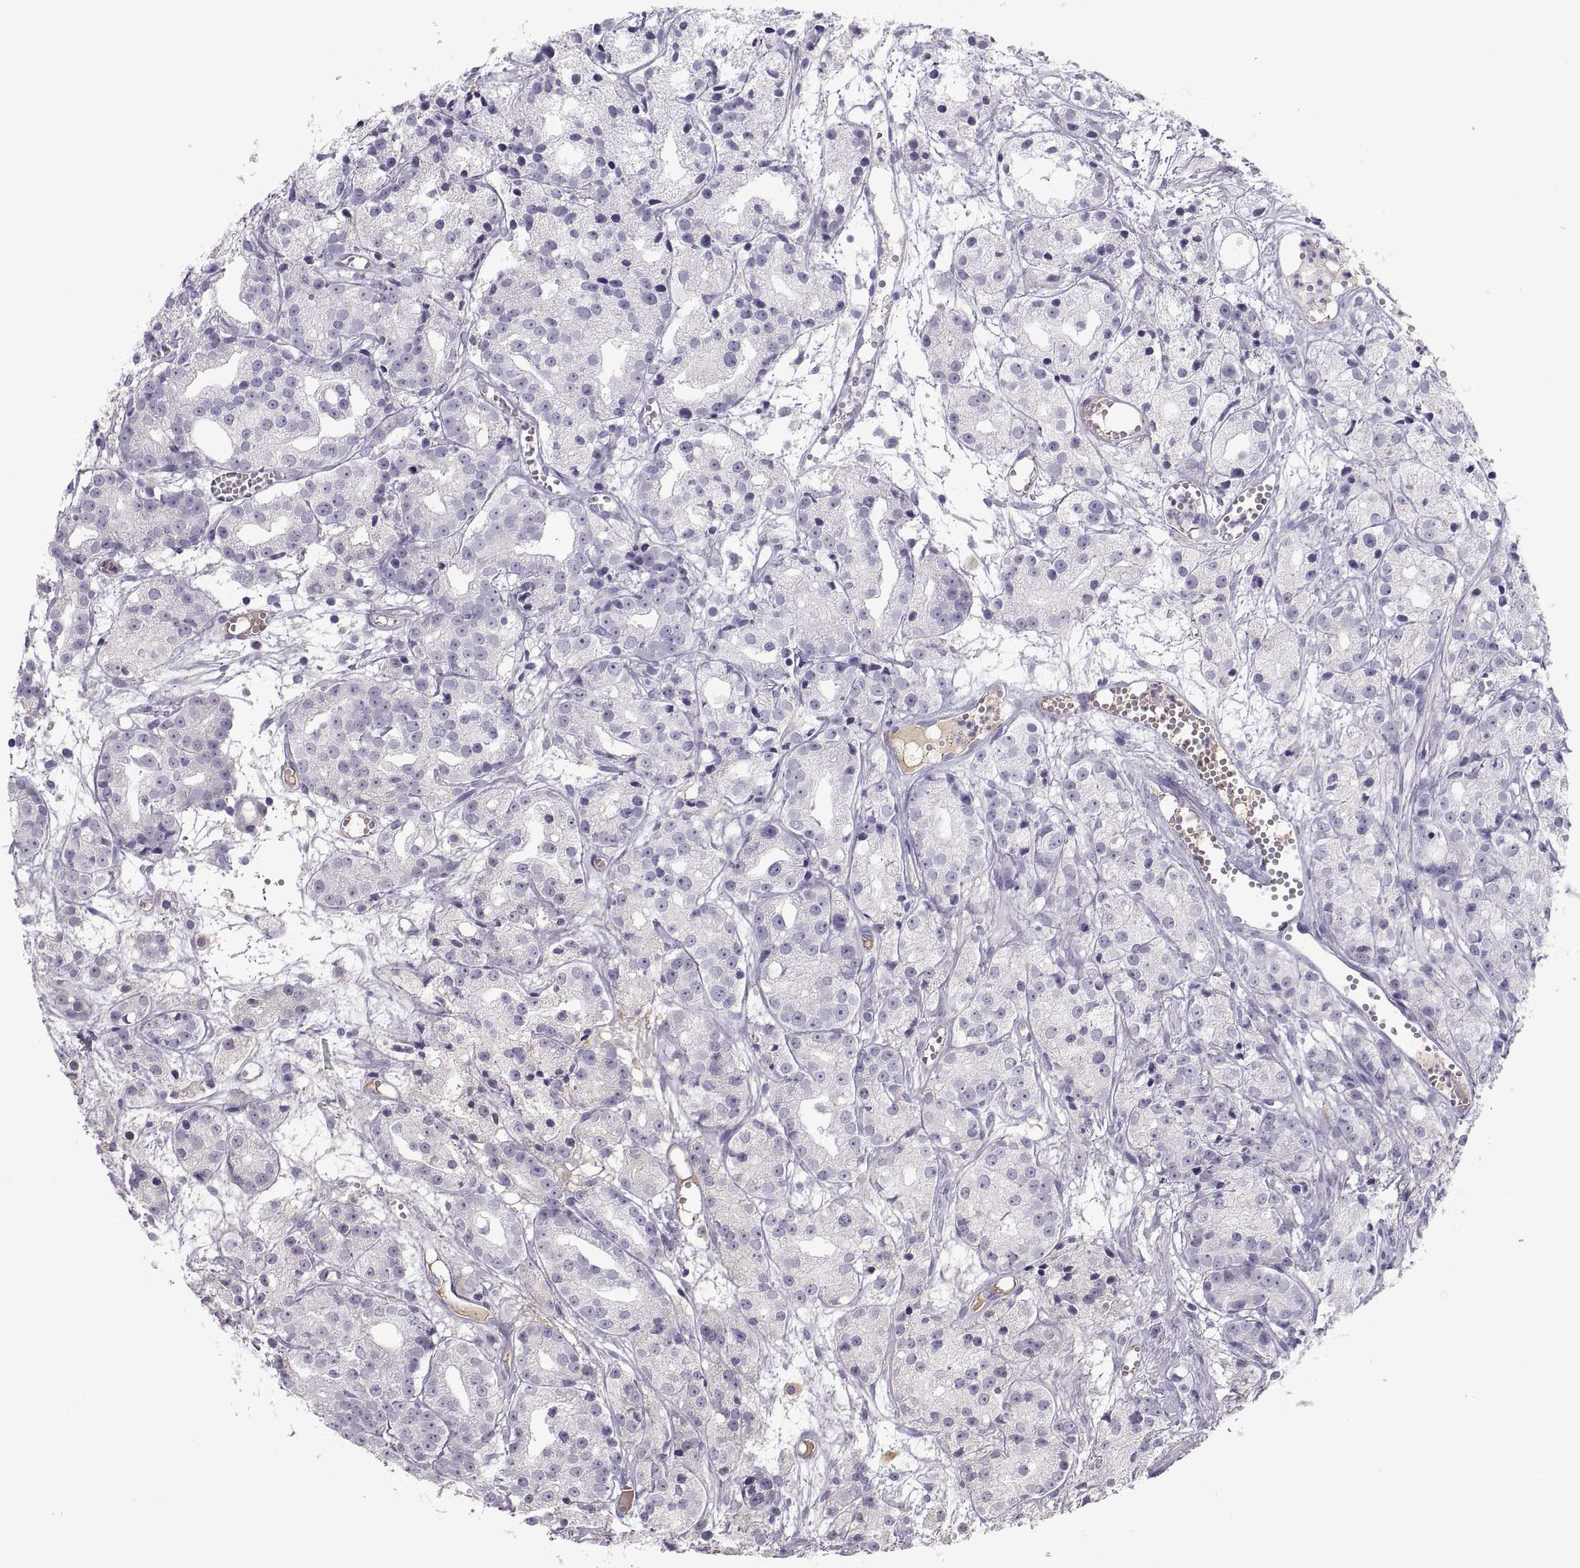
{"staining": {"intensity": "negative", "quantity": "none", "location": "none"}, "tissue": "prostate cancer", "cell_type": "Tumor cells", "image_type": "cancer", "snomed": [{"axis": "morphology", "description": "Adenocarcinoma, Medium grade"}, {"axis": "topography", "description": "Prostate"}], "caption": "Protein analysis of medium-grade adenocarcinoma (prostate) demonstrates no significant positivity in tumor cells.", "gene": "MAGEB2", "patient": {"sex": "male", "age": 74}}